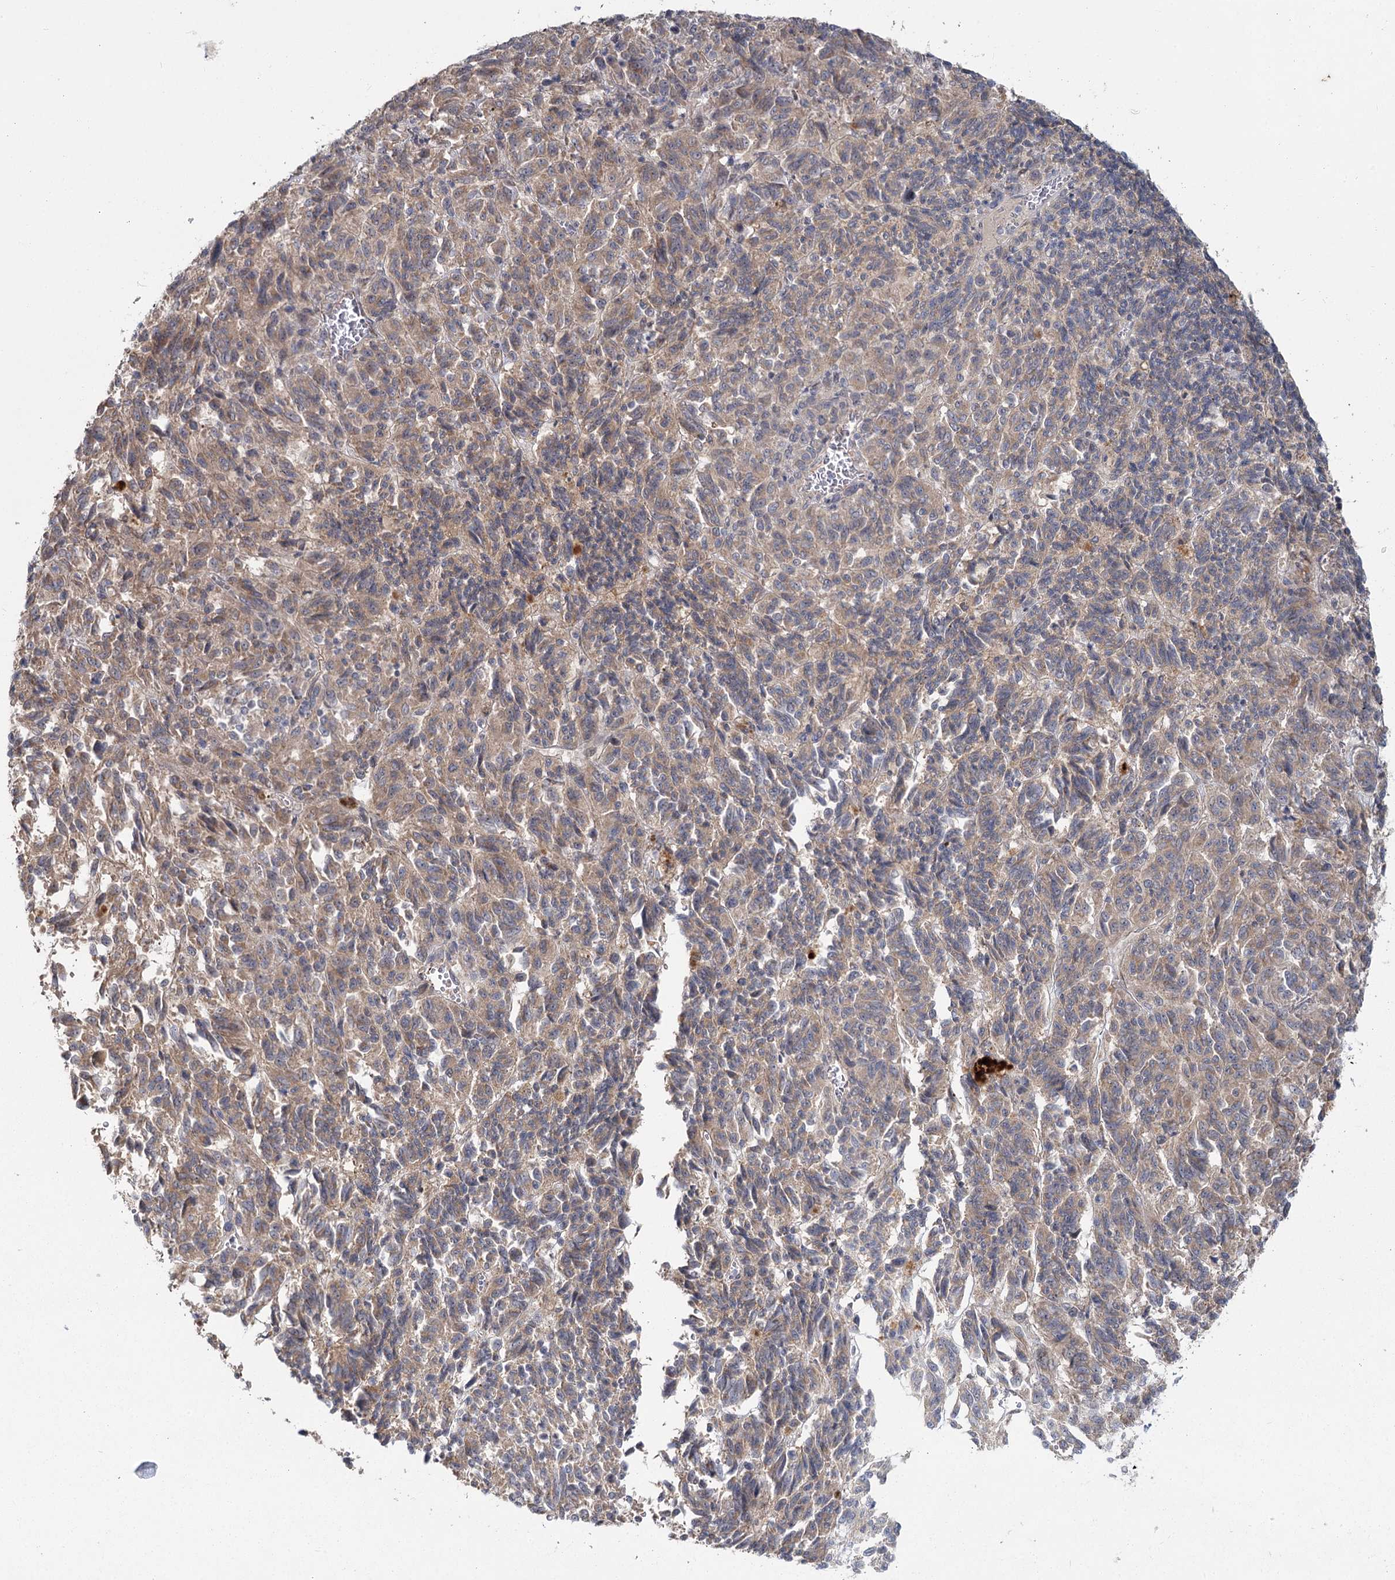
{"staining": {"intensity": "weak", "quantity": ">75%", "location": "cytoplasmic/membranous"}, "tissue": "melanoma", "cell_type": "Tumor cells", "image_type": "cancer", "snomed": [{"axis": "morphology", "description": "Malignant melanoma, Metastatic site"}, {"axis": "topography", "description": "Lung"}], "caption": "An immunohistochemistry micrograph of neoplastic tissue is shown. Protein staining in brown shows weak cytoplasmic/membranous positivity in melanoma within tumor cells. The protein is shown in brown color, while the nuclei are stained blue.", "gene": "TBC1D9B", "patient": {"sex": "male", "age": 64}}